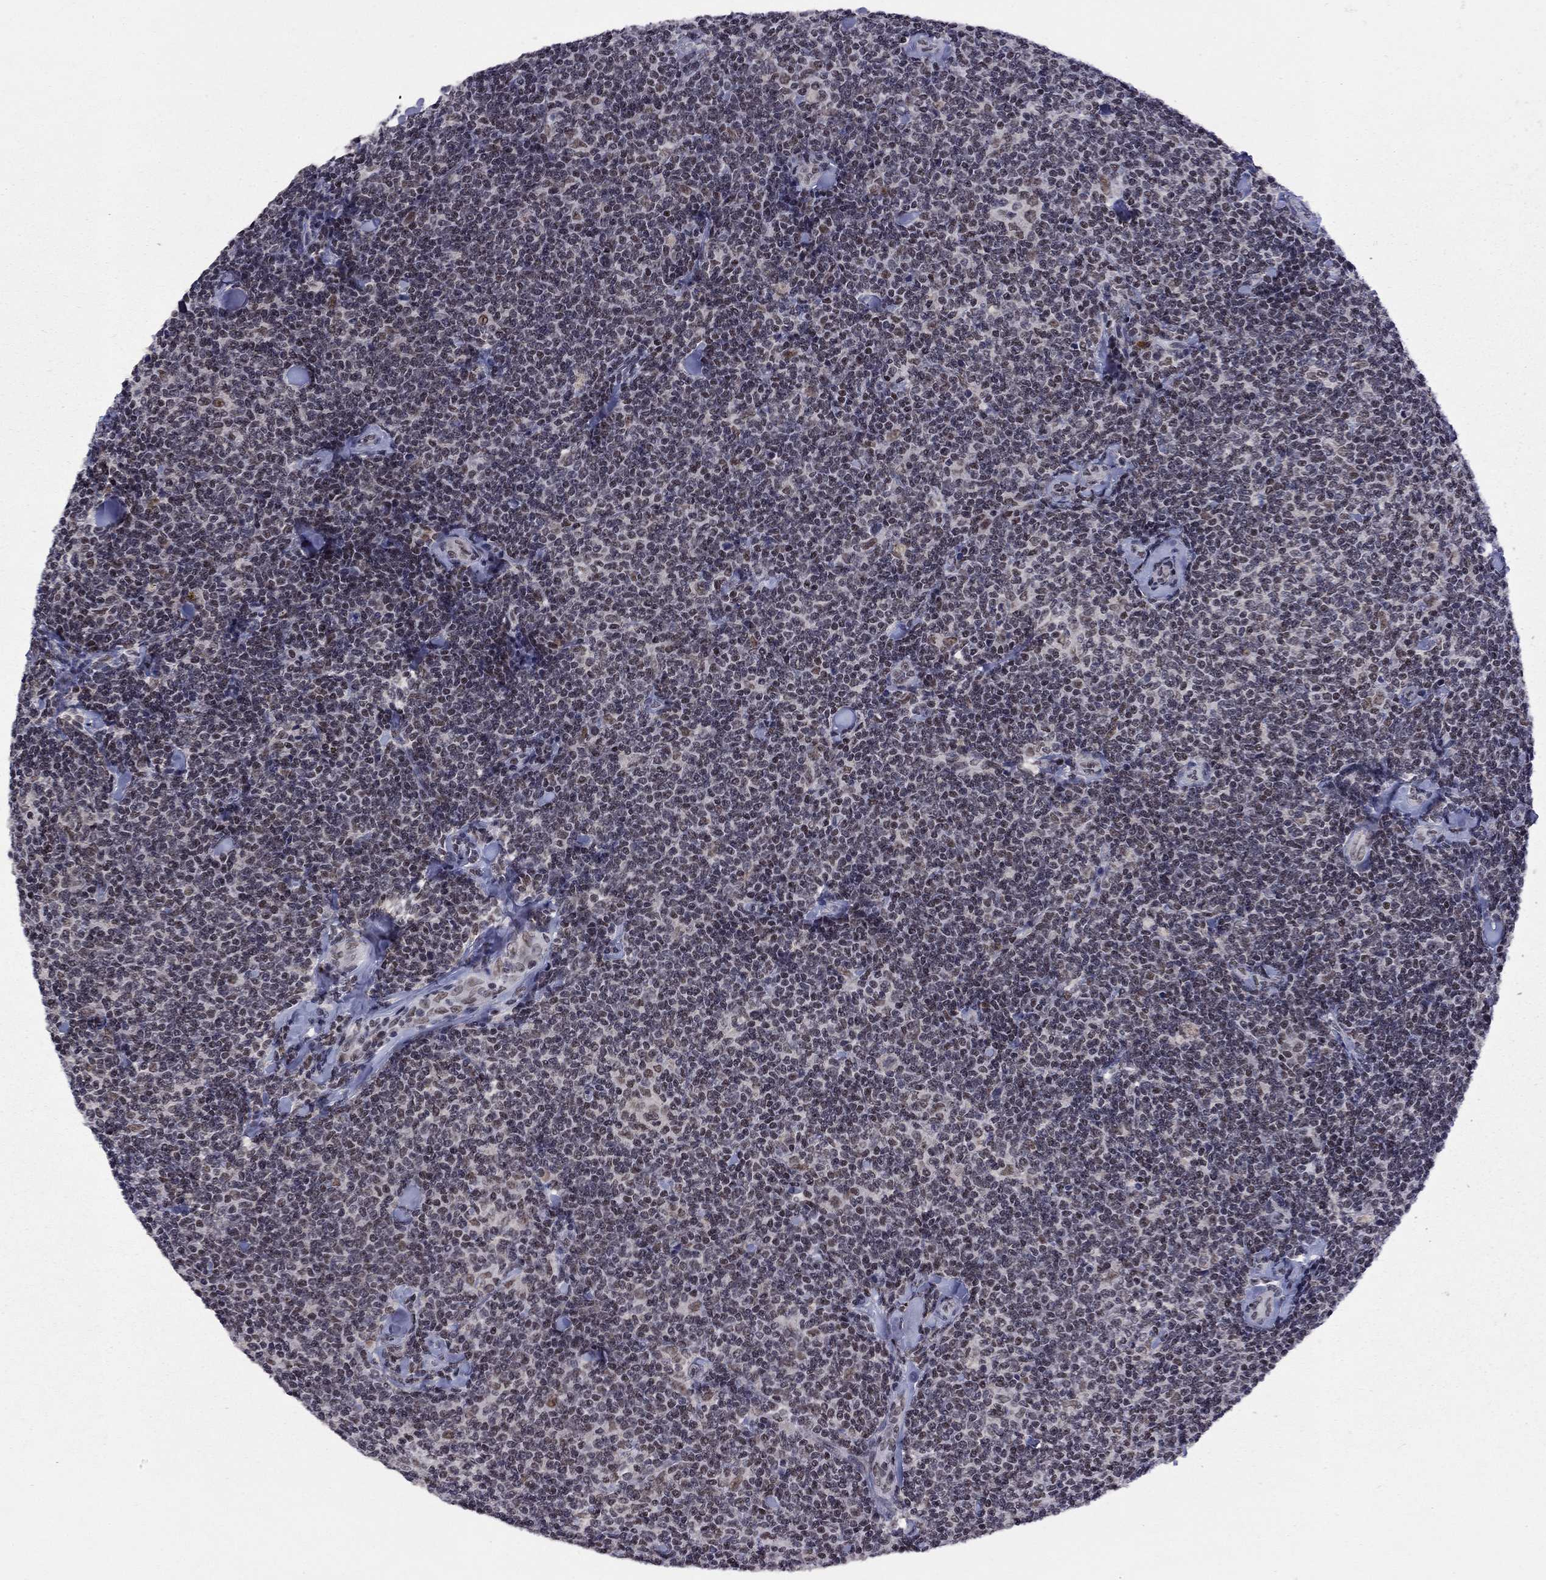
{"staining": {"intensity": "negative", "quantity": "none", "location": "none"}, "tissue": "lymphoma", "cell_type": "Tumor cells", "image_type": "cancer", "snomed": [{"axis": "morphology", "description": "Malignant lymphoma, non-Hodgkin's type, Low grade"}, {"axis": "topography", "description": "Lymph node"}], "caption": "An IHC photomicrograph of lymphoma is shown. There is no staining in tumor cells of lymphoma.", "gene": "TAF9", "patient": {"sex": "female", "age": 56}}